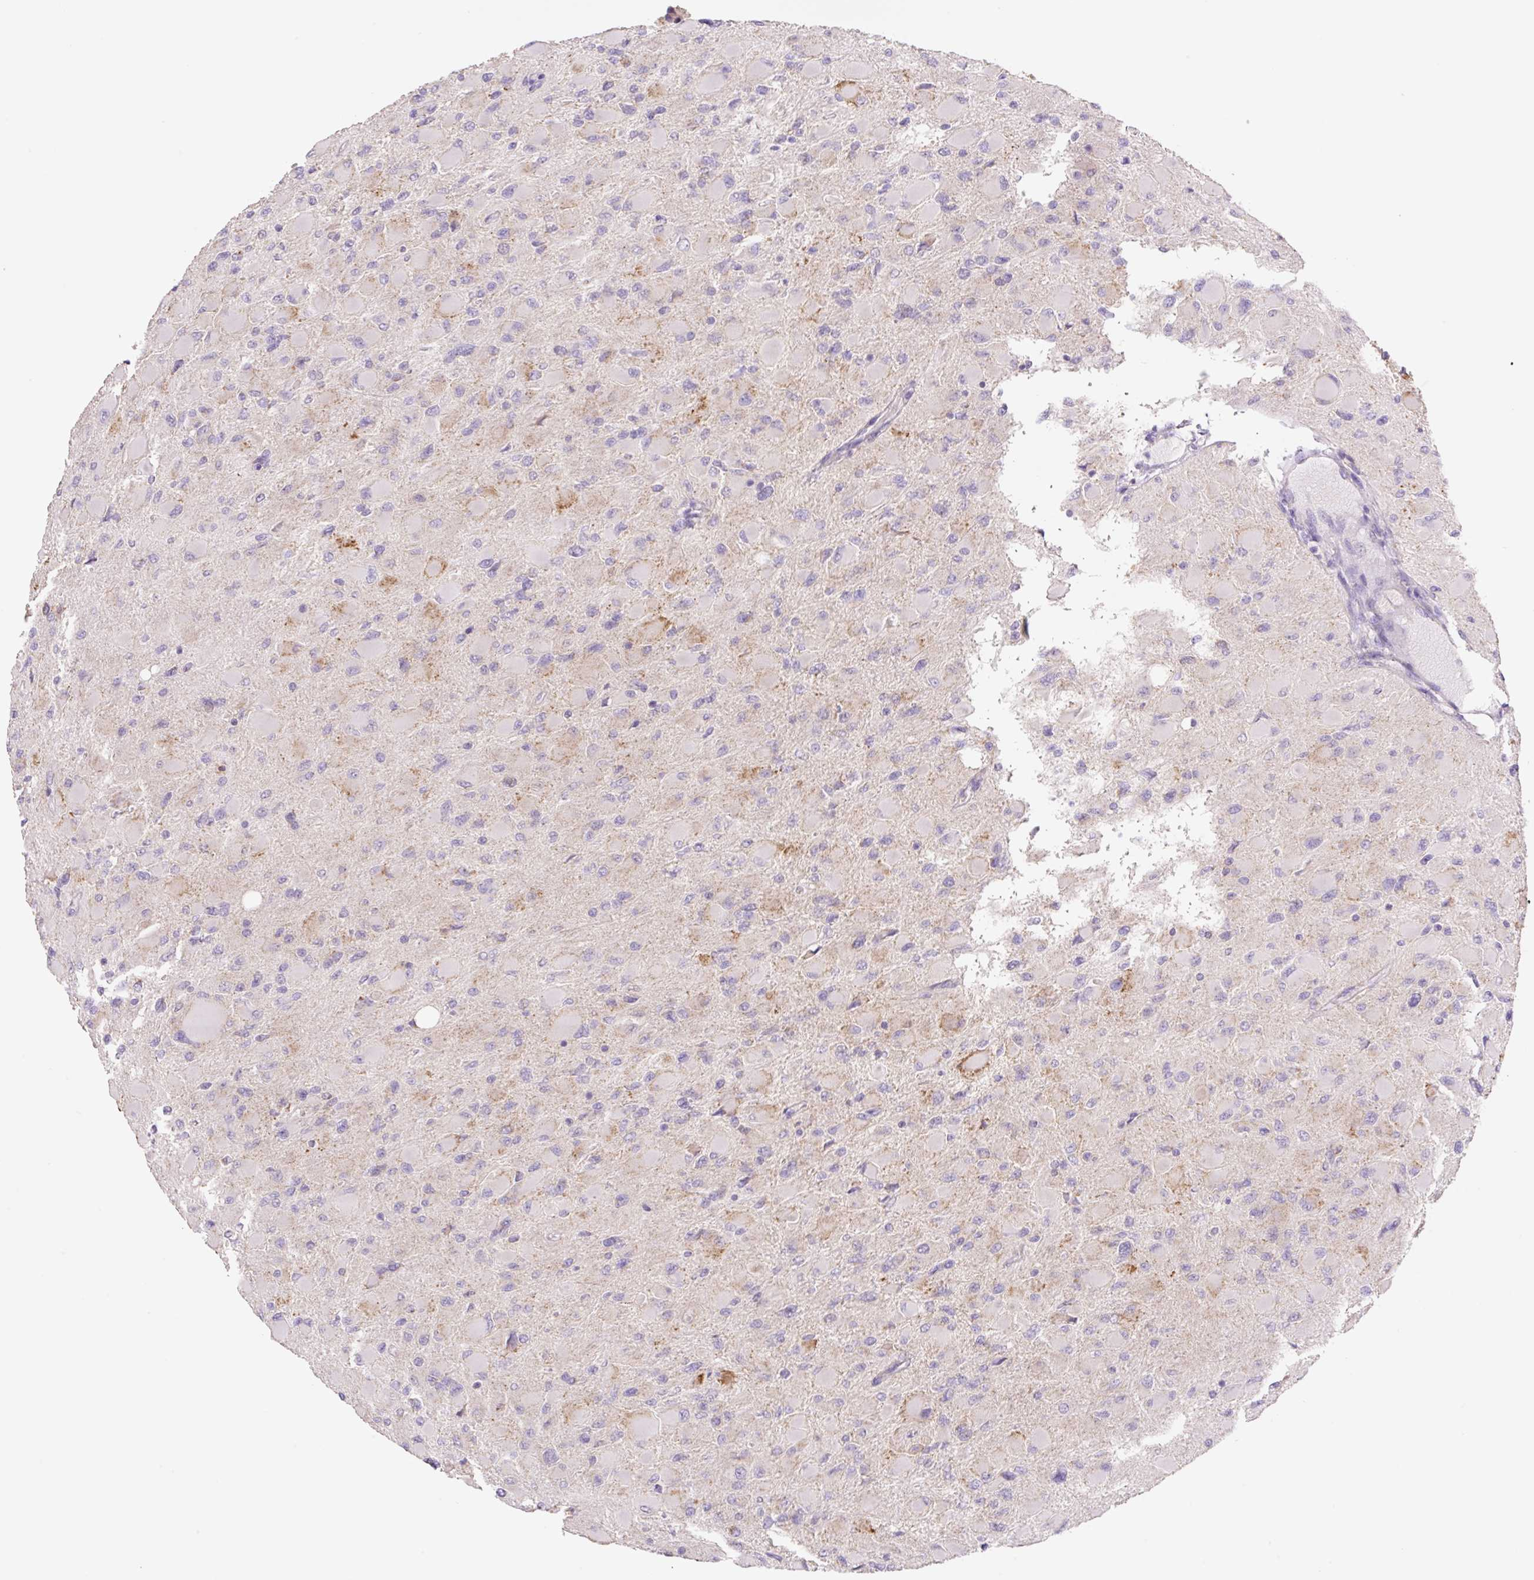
{"staining": {"intensity": "negative", "quantity": "none", "location": "none"}, "tissue": "glioma", "cell_type": "Tumor cells", "image_type": "cancer", "snomed": [{"axis": "morphology", "description": "Glioma, malignant, High grade"}, {"axis": "topography", "description": "Cerebral cortex"}], "caption": "Immunohistochemistry (IHC) photomicrograph of human malignant glioma (high-grade) stained for a protein (brown), which reveals no positivity in tumor cells.", "gene": "COPZ2", "patient": {"sex": "female", "age": 36}}